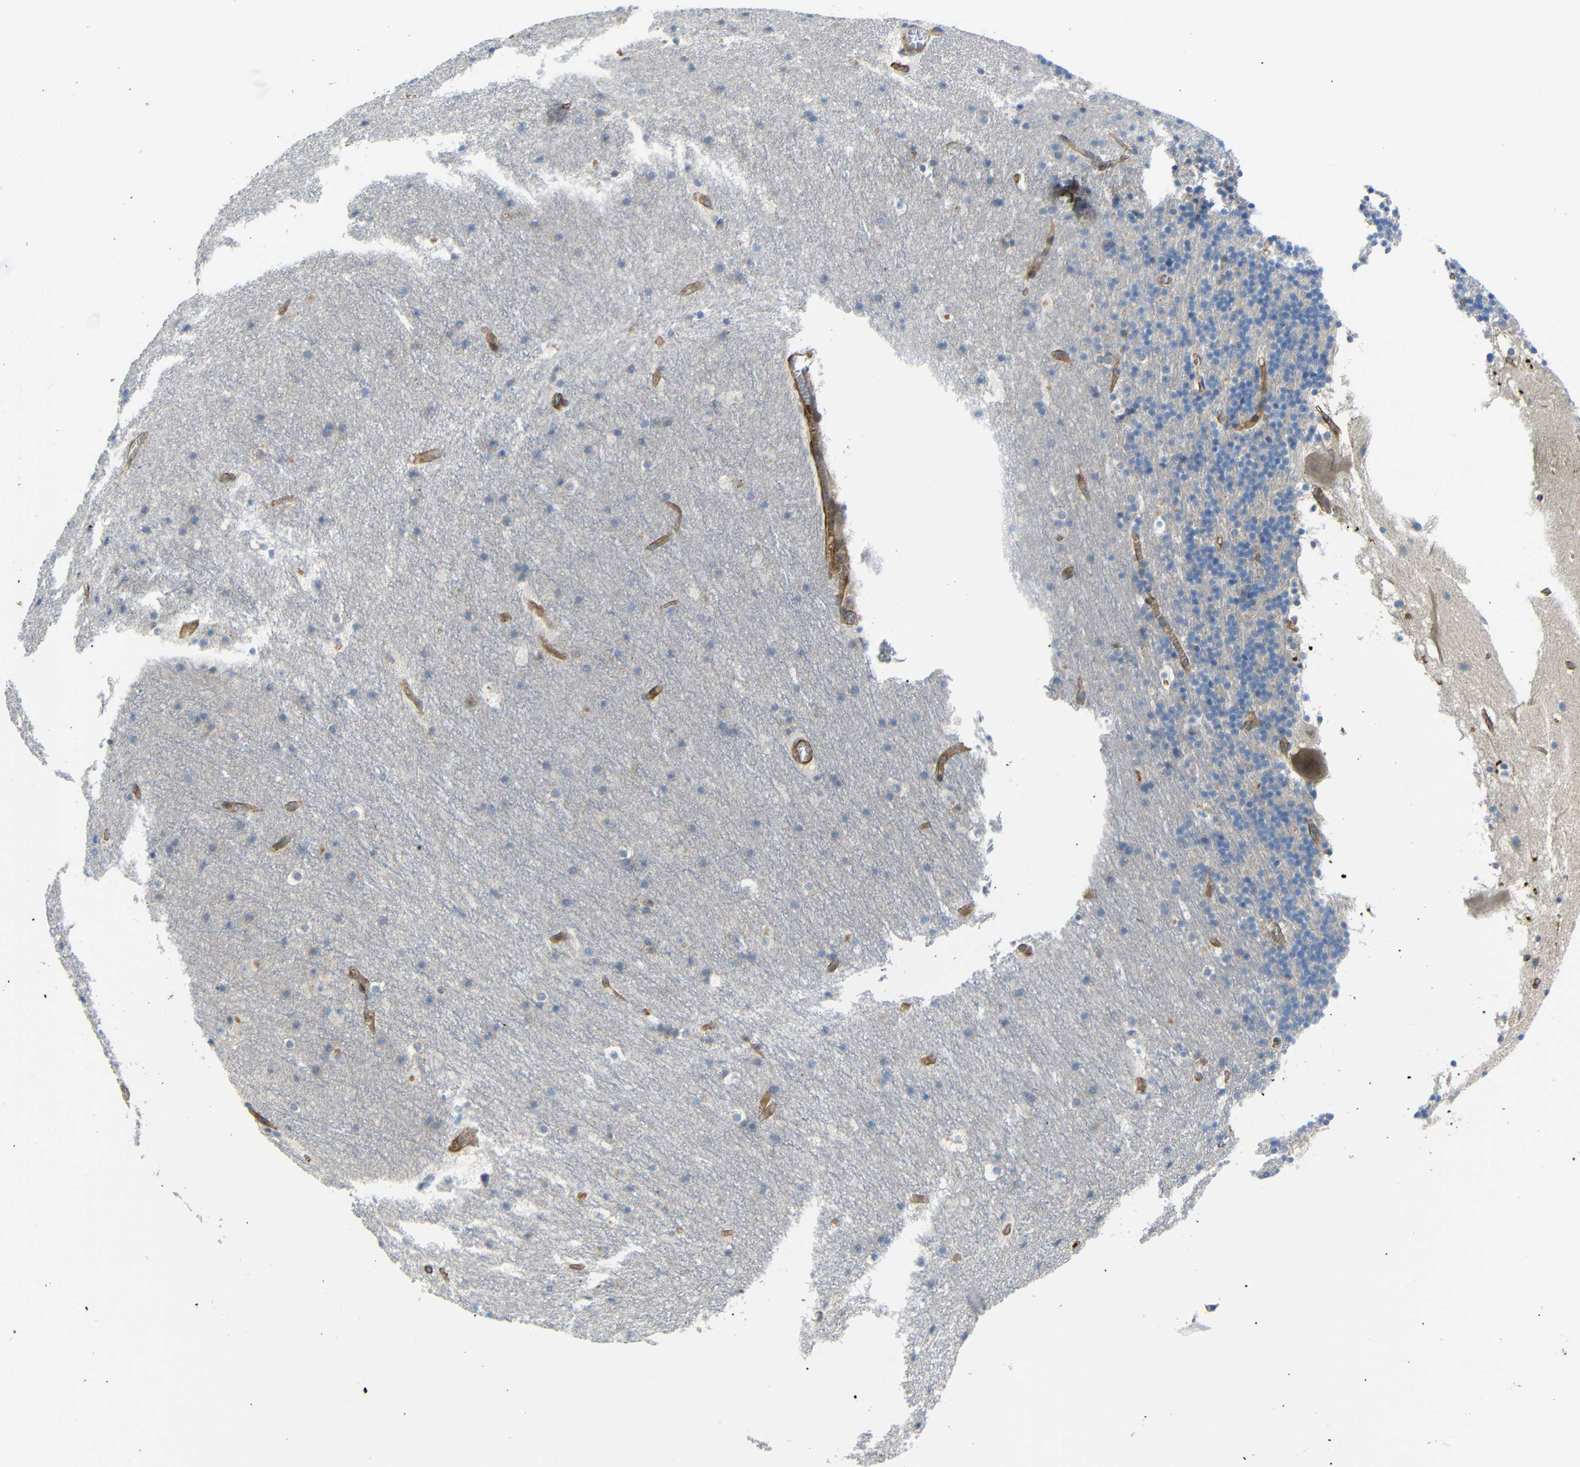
{"staining": {"intensity": "negative", "quantity": "none", "location": "none"}, "tissue": "cerebellum", "cell_type": "Cells in granular layer", "image_type": "normal", "snomed": [{"axis": "morphology", "description": "Normal tissue, NOS"}, {"axis": "topography", "description": "Cerebellum"}], "caption": "Human cerebellum stained for a protein using IHC exhibits no staining in cells in granular layer.", "gene": "MYO1B", "patient": {"sex": "male", "age": 45}}